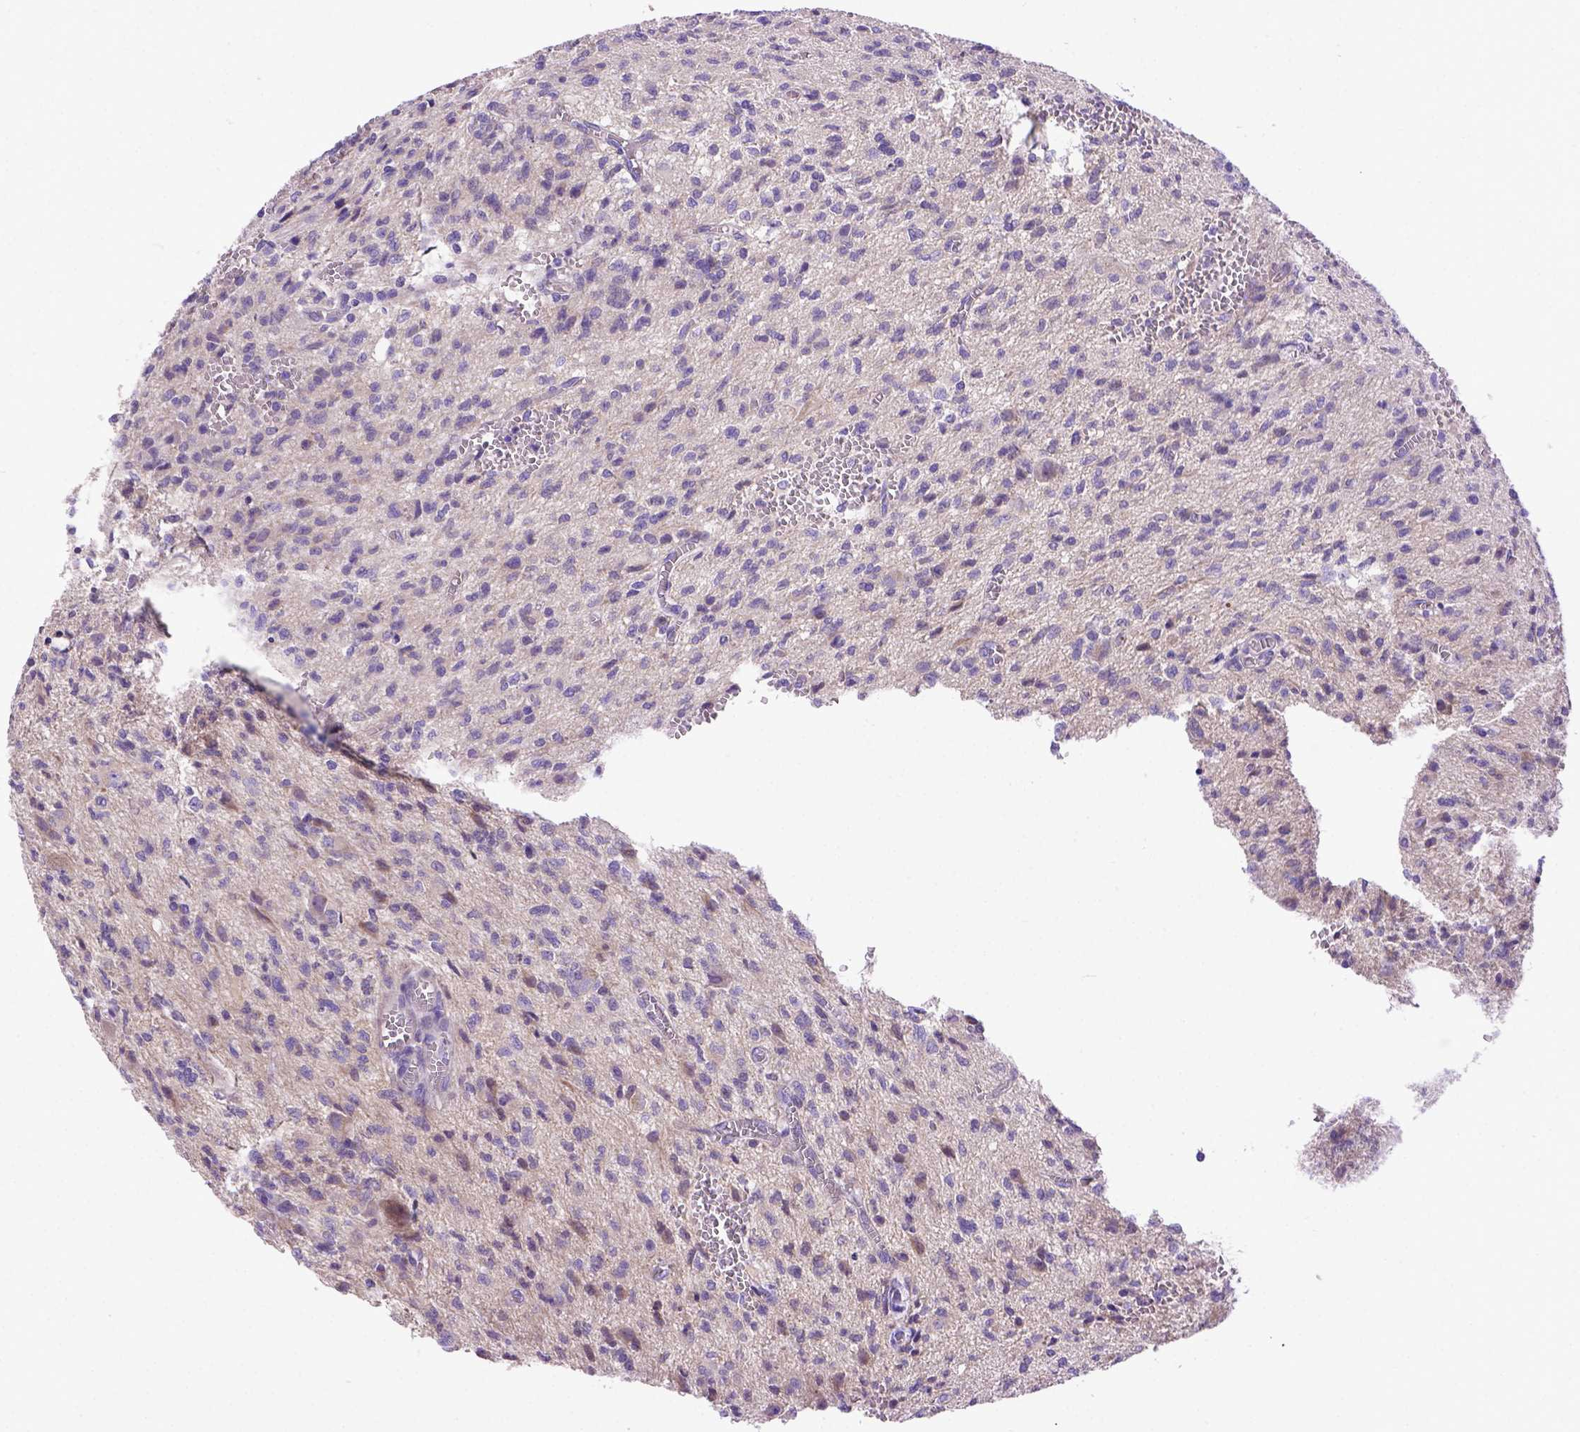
{"staining": {"intensity": "negative", "quantity": "none", "location": "none"}, "tissue": "glioma", "cell_type": "Tumor cells", "image_type": "cancer", "snomed": [{"axis": "morphology", "description": "Glioma, malignant, Low grade"}, {"axis": "topography", "description": "Brain"}], "caption": "Tumor cells show no significant protein positivity in glioma.", "gene": "ADAM12", "patient": {"sex": "male", "age": 64}}